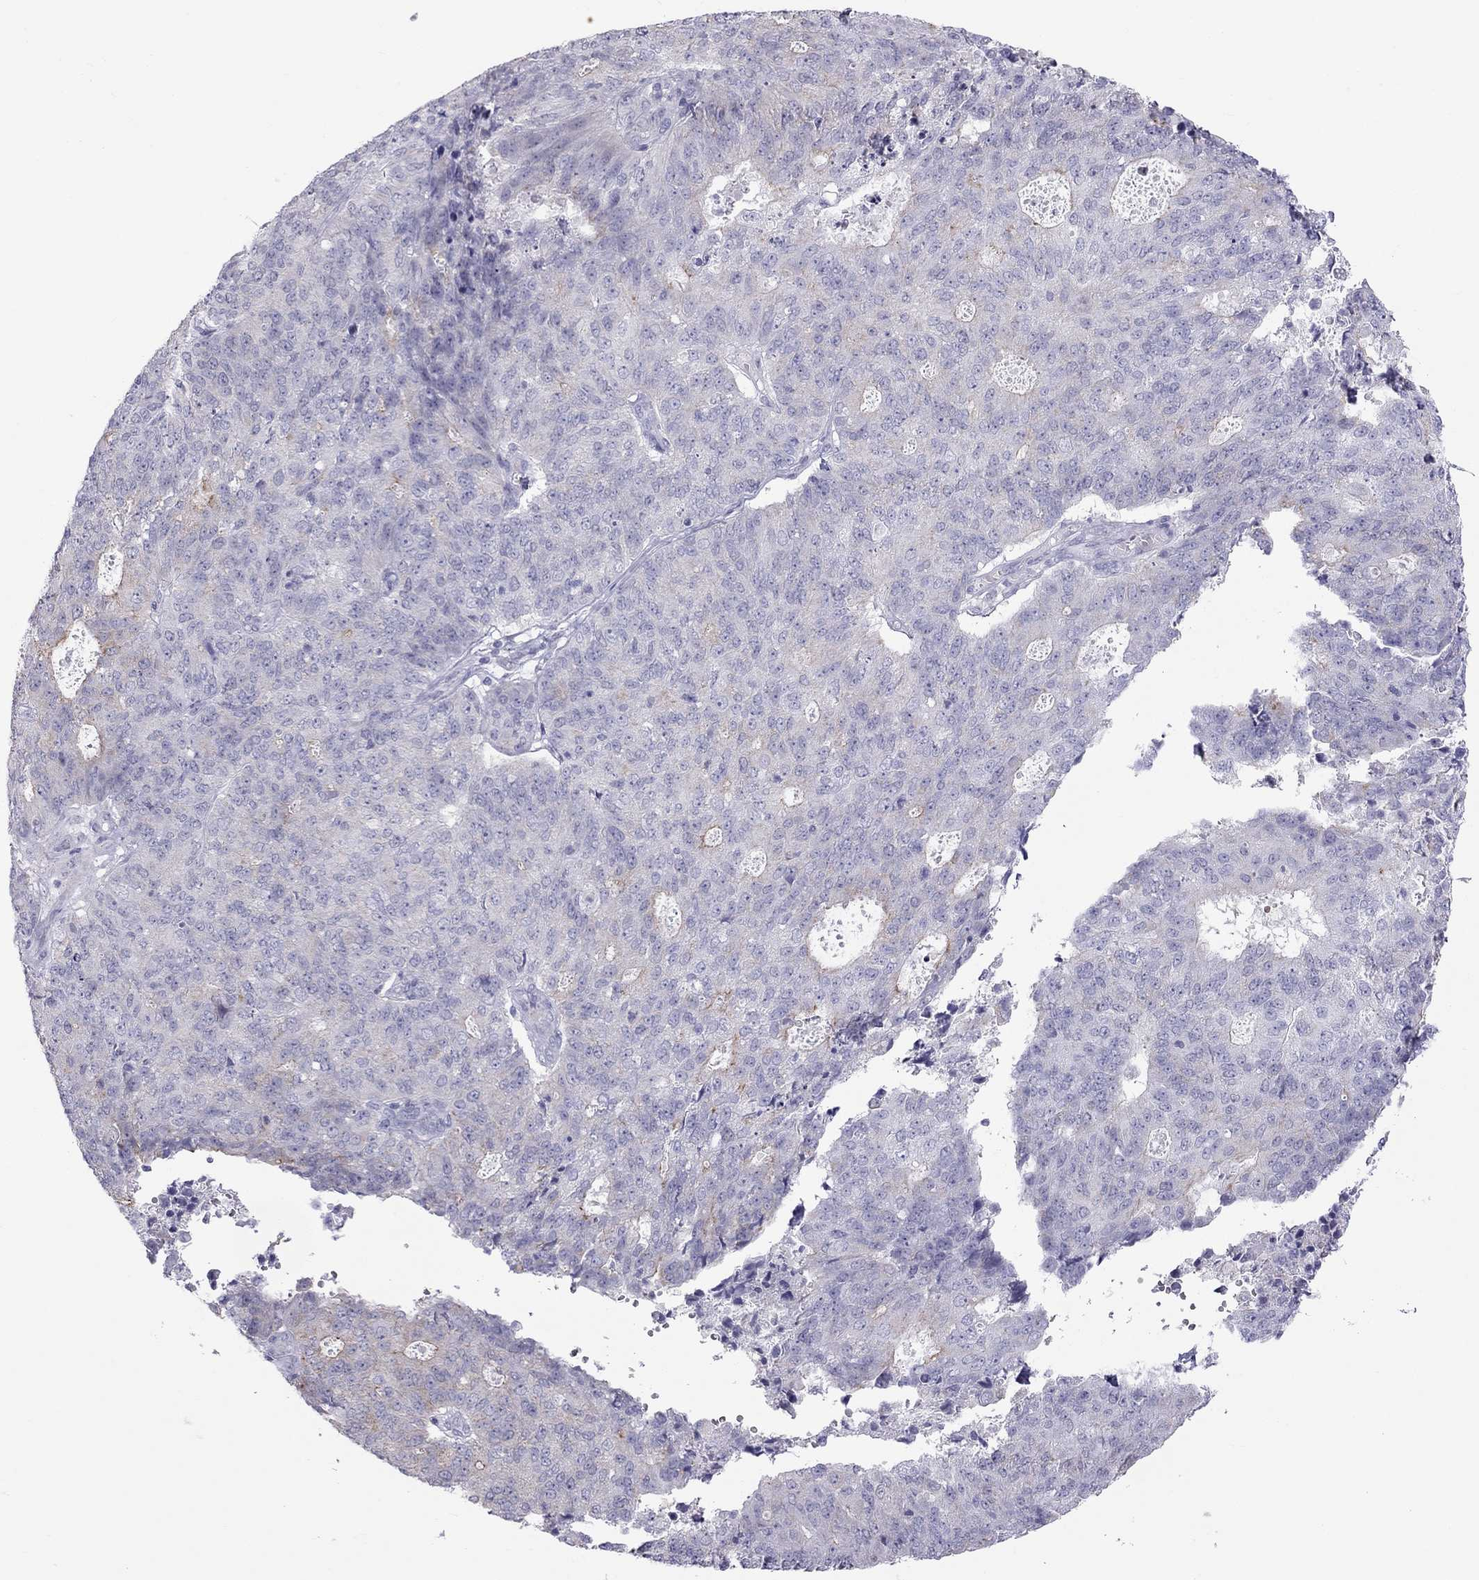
{"staining": {"intensity": "moderate", "quantity": "<25%", "location": "cytoplasmic/membranous"}, "tissue": "endometrial cancer", "cell_type": "Tumor cells", "image_type": "cancer", "snomed": [{"axis": "morphology", "description": "Adenocarcinoma, NOS"}, {"axis": "topography", "description": "Endometrium"}], "caption": "A high-resolution micrograph shows immunohistochemistry (IHC) staining of endometrial adenocarcinoma, which displays moderate cytoplasmic/membranous expression in about <25% of tumor cells.", "gene": "TEX14", "patient": {"sex": "female", "age": 82}}